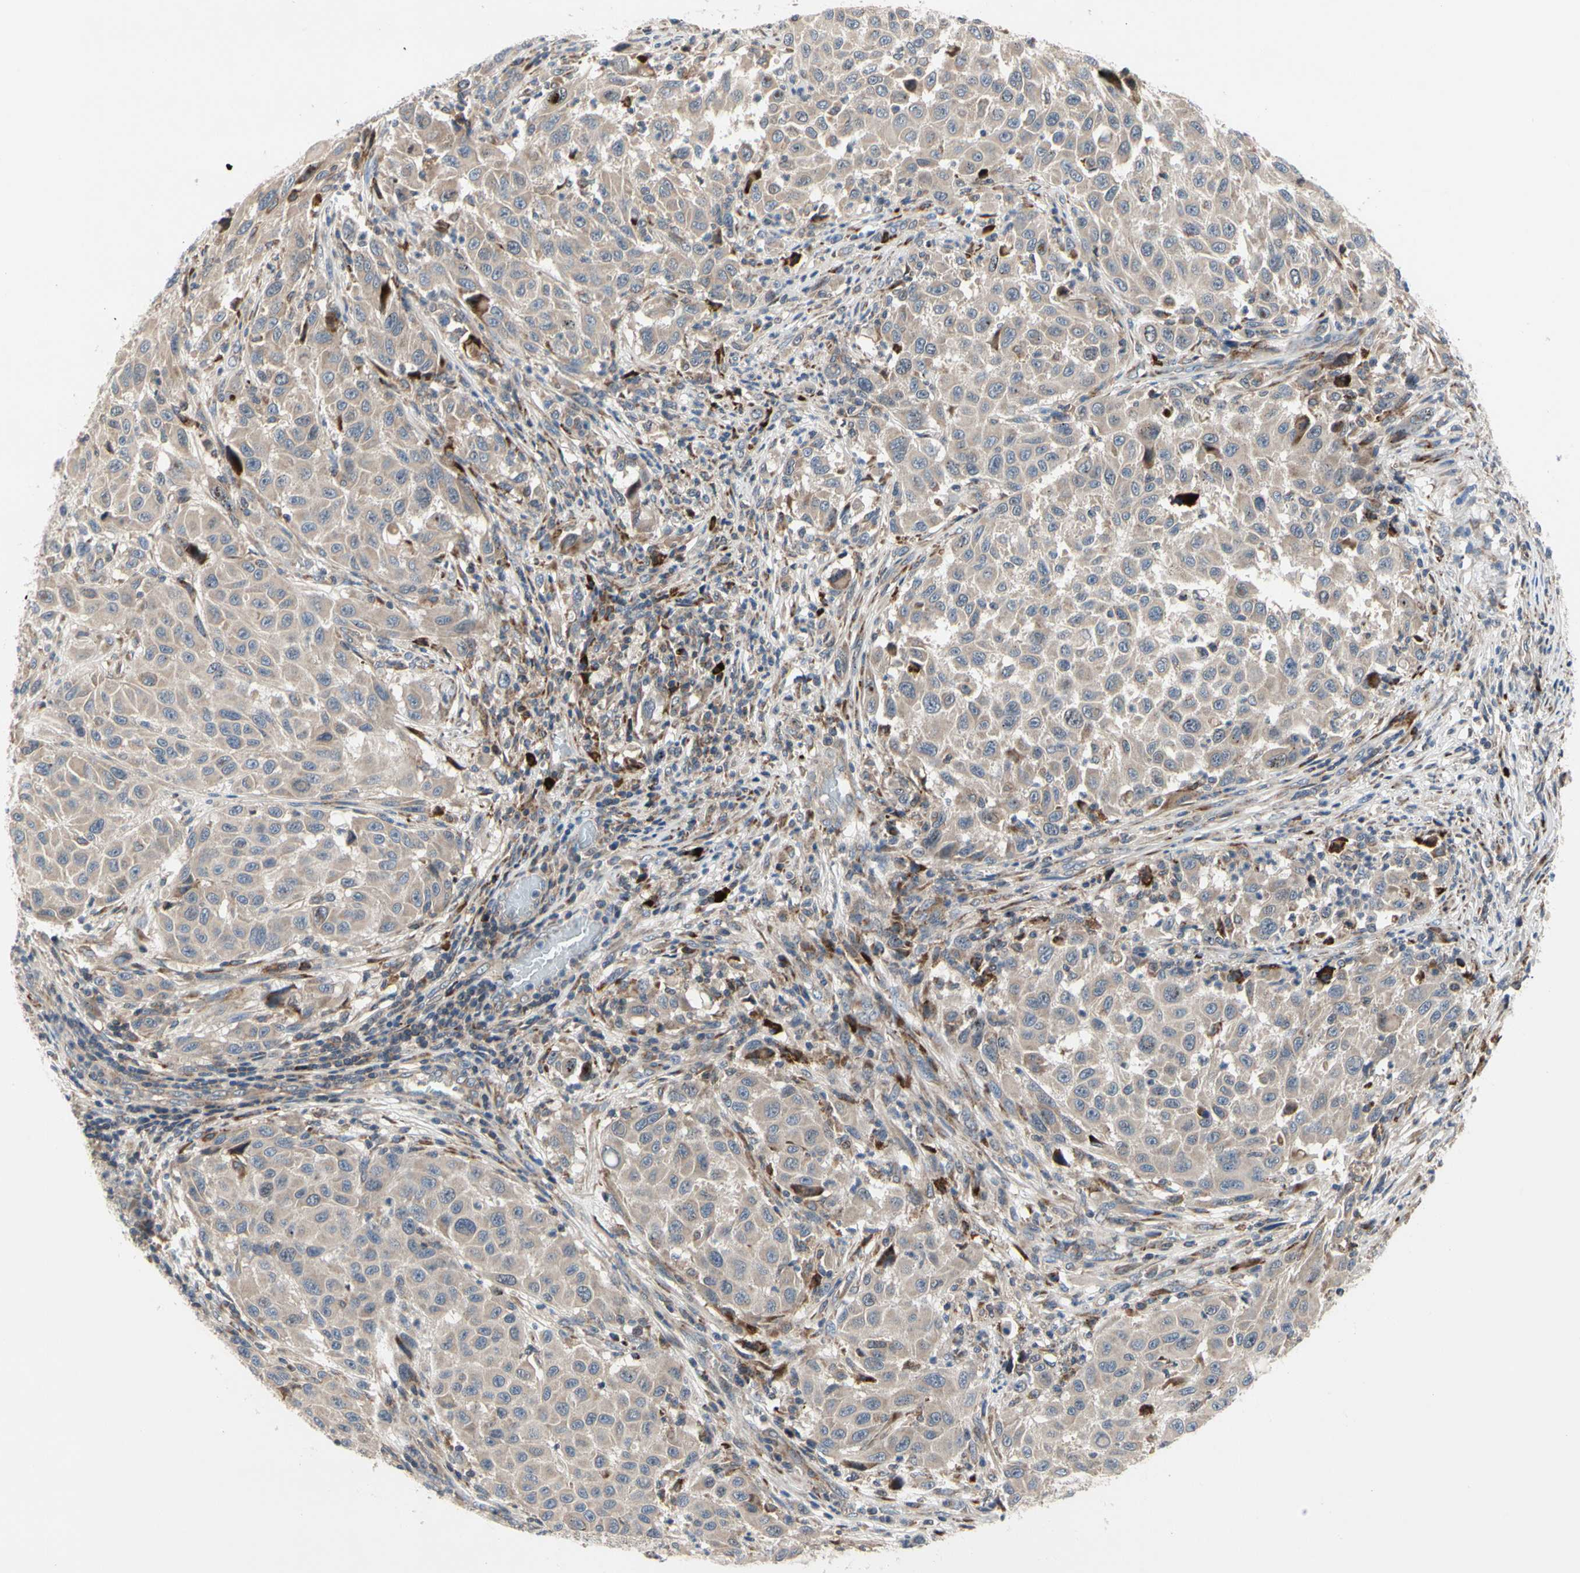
{"staining": {"intensity": "weak", "quantity": ">75%", "location": "cytoplasmic/membranous"}, "tissue": "melanoma", "cell_type": "Tumor cells", "image_type": "cancer", "snomed": [{"axis": "morphology", "description": "Malignant melanoma, Metastatic site"}, {"axis": "topography", "description": "Lymph node"}], "caption": "Immunohistochemistry photomicrograph of malignant melanoma (metastatic site) stained for a protein (brown), which shows low levels of weak cytoplasmic/membranous staining in about >75% of tumor cells.", "gene": "MMEL1", "patient": {"sex": "male", "age": 61}}